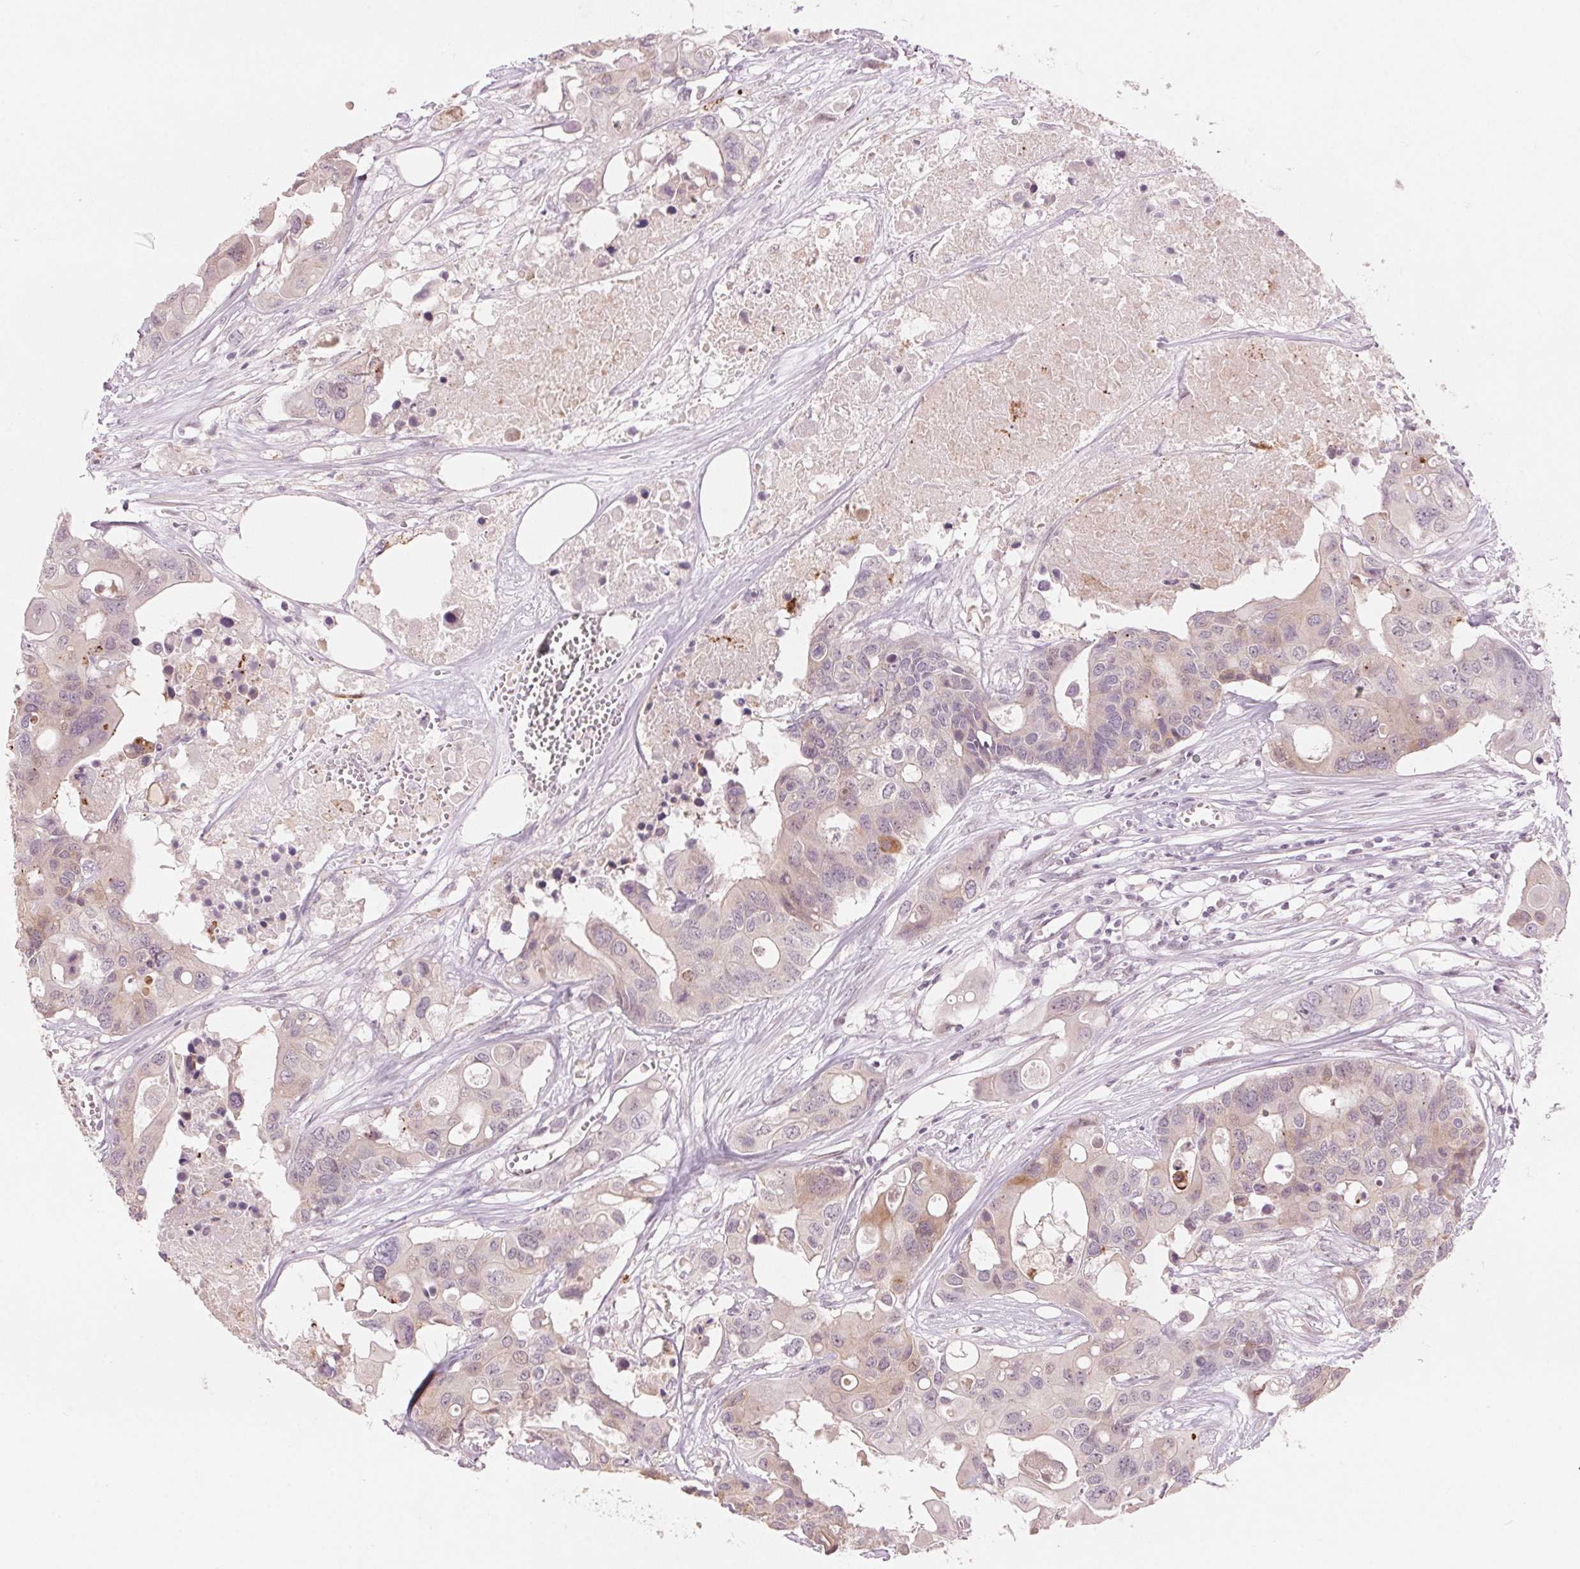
{"staining": {"intensity": "weak", "quantity": "<25%", "location": "cytoplasmic/membranous"}, "tissue": "colorectal cancer", "cell_type": "Tumor cells", "image_type": "cancer", "snomed": [{"axis": "morphology", "description": "Adenocarcinoma, NOS"}, {"axis": "topography", "description": "Colon"}], "caption": "Adenocarcinoma (colorectal) stained for a protein using immunohistochemistry exhibits no expression tumor cells.", "gene": "TMED6", "patient": {"sex": "male", "age": 77}}